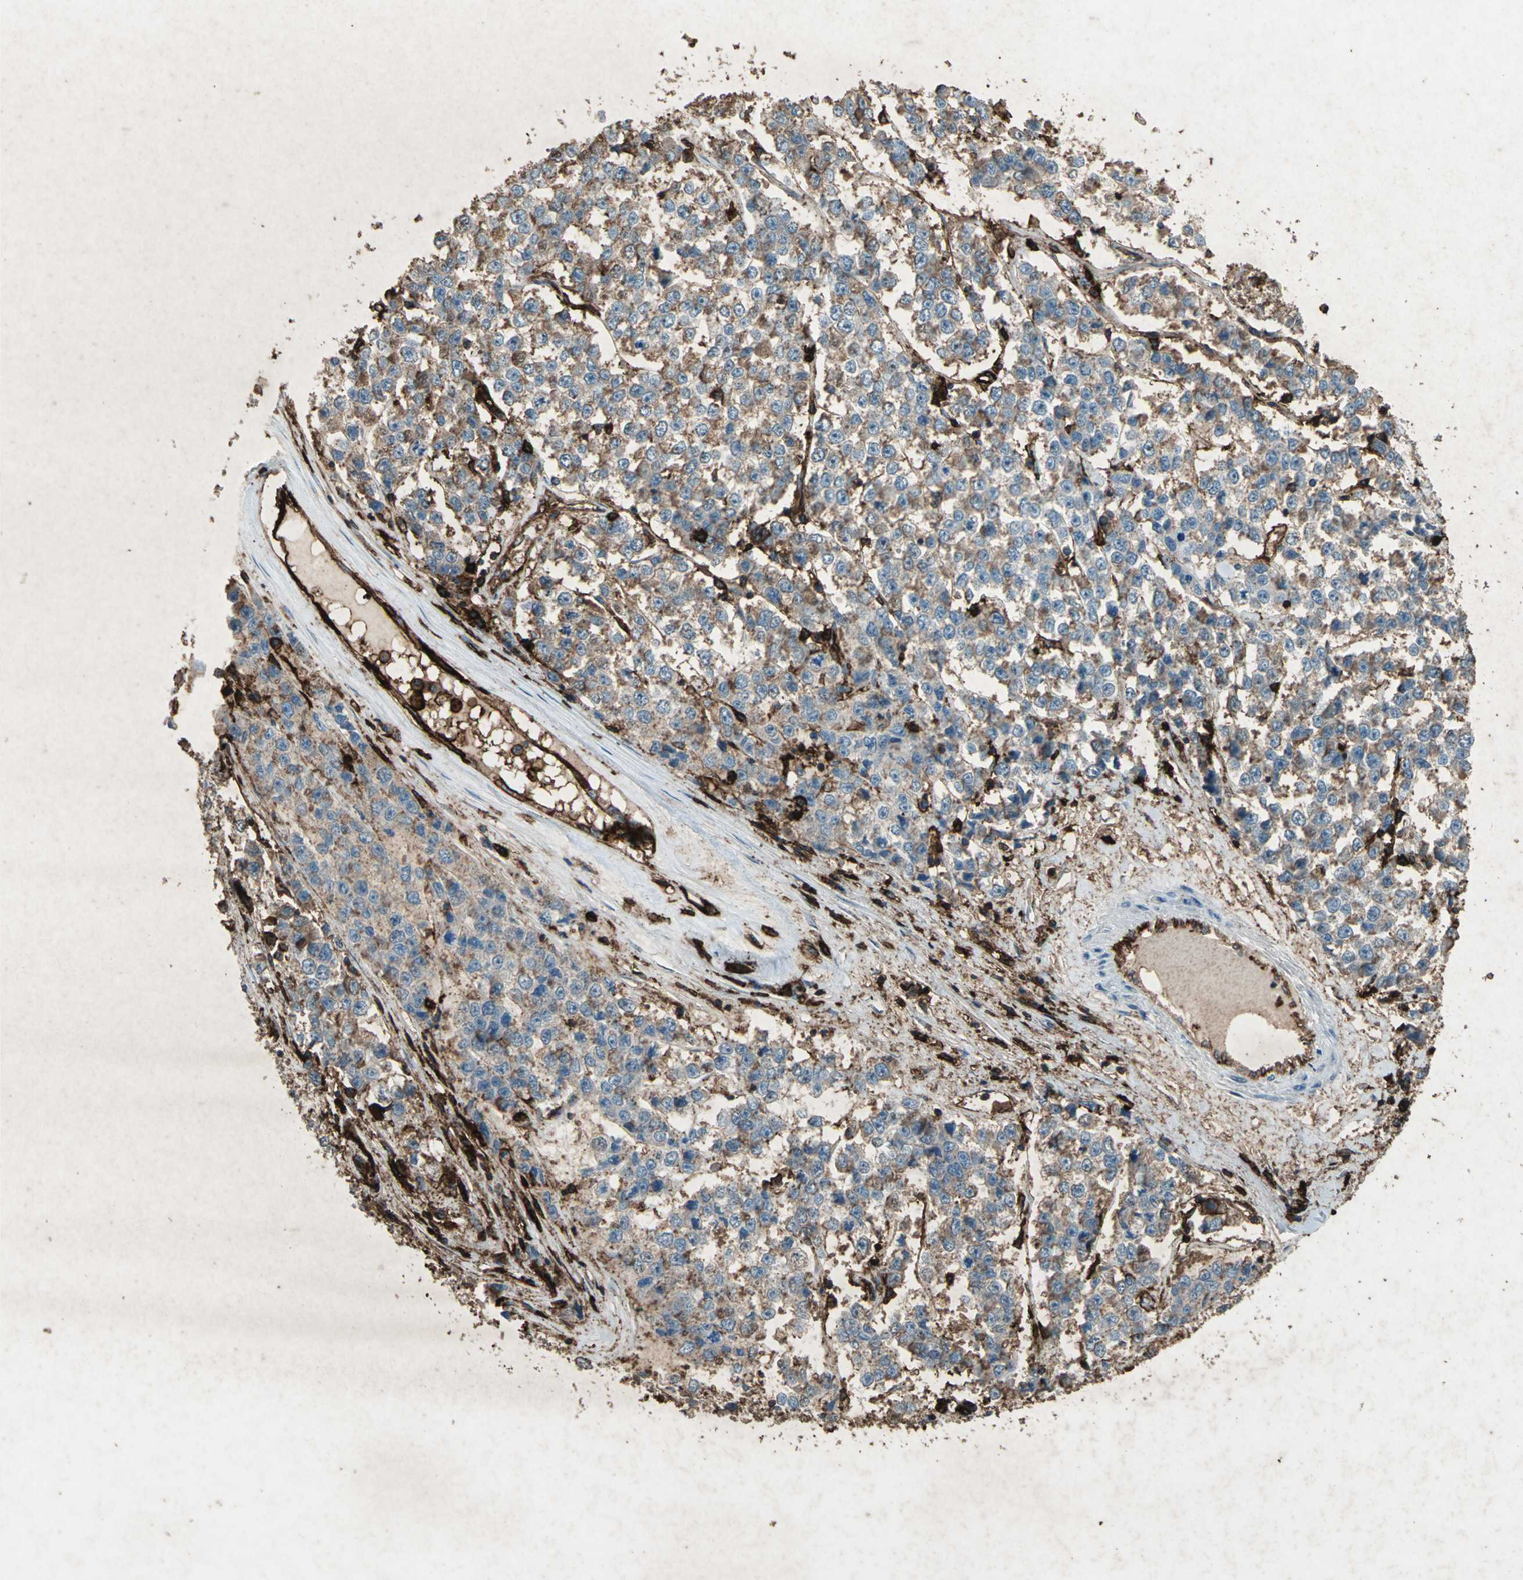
{"staining": {"intensity": "weak", "quantity": ">75%", "location": "cytoplasmic/membranous"}, "tissue": "testis cancer", "cell_type": "Tumor cells", "image_type": "cancer", "snomed": [{"axis": "morphology", "description": "Seminoma, NOS"}, {"axis": "morphology", "description": "Carcinoma, Embryonal, NOS"}, {"axis": "topography", "description": "Testis"}], "caption": "The photomicrograph reveals immunohistochemical staining of testis cancer. There is weak cytoplasmic/membranous expression is identified in approximately >75% of tumor cells. (Stains: DAB in brown, nuclei in blue, Microscopy: brightfield microscopy at high magnification).", "gene": "CCR6", "patient": {"sex": "male", "age": 52}}